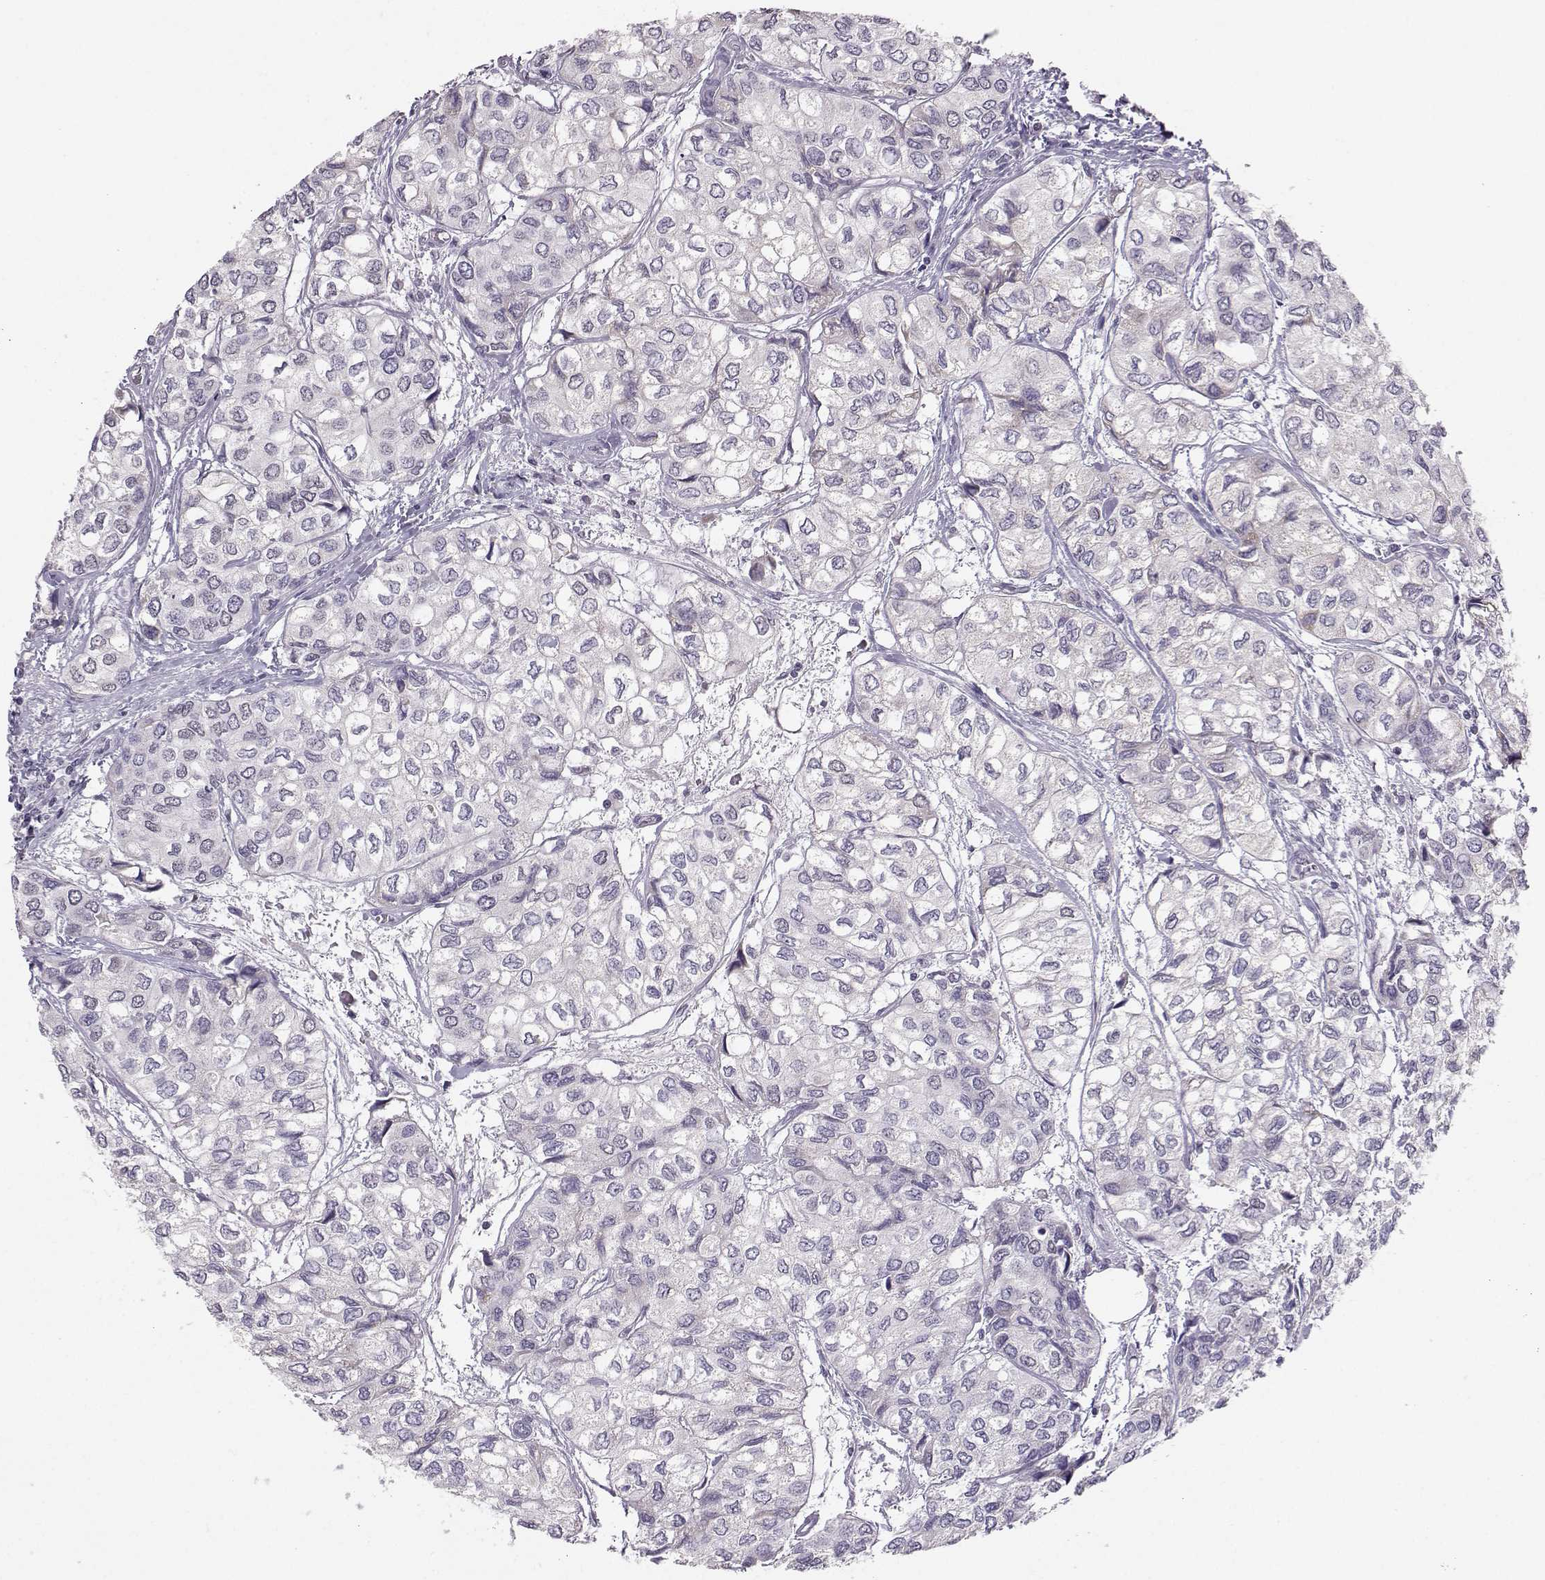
{"staining": {"intensity": "negative", "quantity": "none", "location": "none"}, "tissue": "urothelial cancer", "cell_type": "Tumor cells", "image_type": "cancer", "snomed": [{"axis": "morphology", "description": "Urothelial carcinoma, High grade"}, {"axis": "topography", "description": "Urinary bladder"}], "caption": "Urothelial cancer stained for a protein using IHC shows no positivity tumor cells.", "gene": "DNAAF1", "patient": {"sex": "male", "age": 73}}